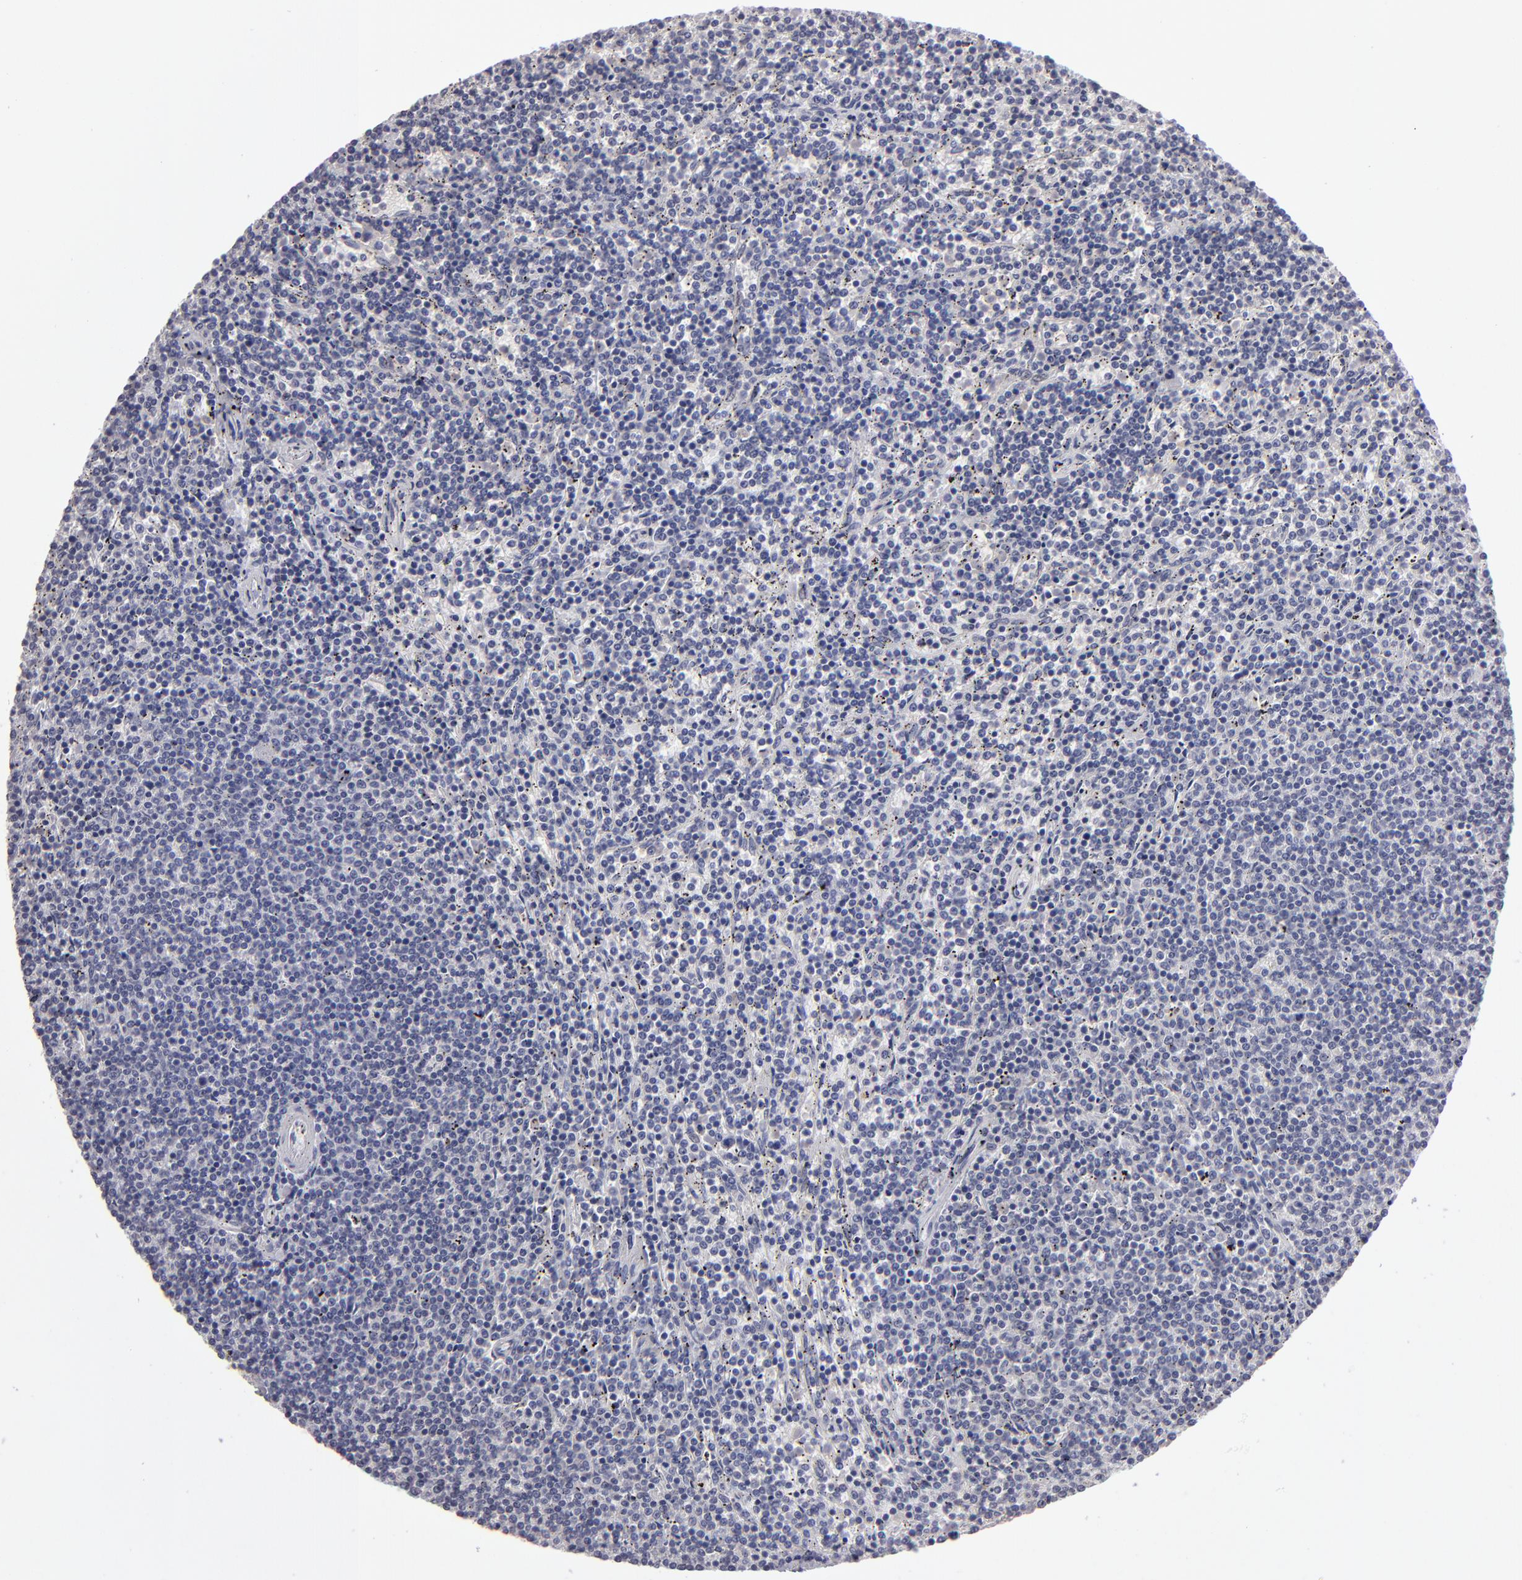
{"staining": {"intensity": "negative", "quantity": "none", "location": "none"}, "tissue": "lymphoma", "cell_type": "Tumor cells", "image_type": "cancer", "snomed": [{"axis": "morphology", "description": "Malignant lymphoma, non-Hodgkin's type, Low grade"}, {"axis": "topography", "description": "Spleen"}], "caption": "The photomicrograph reveals no significant staining in tumor cells of lymphoma. The staining is performed using DAB (3,3'-diaminobenzidine) brown chromogen with nuclei counter-stained in using hematoxylin.", "gene": "ZNF175", "patient": {"sex": "female", "age": 50}}